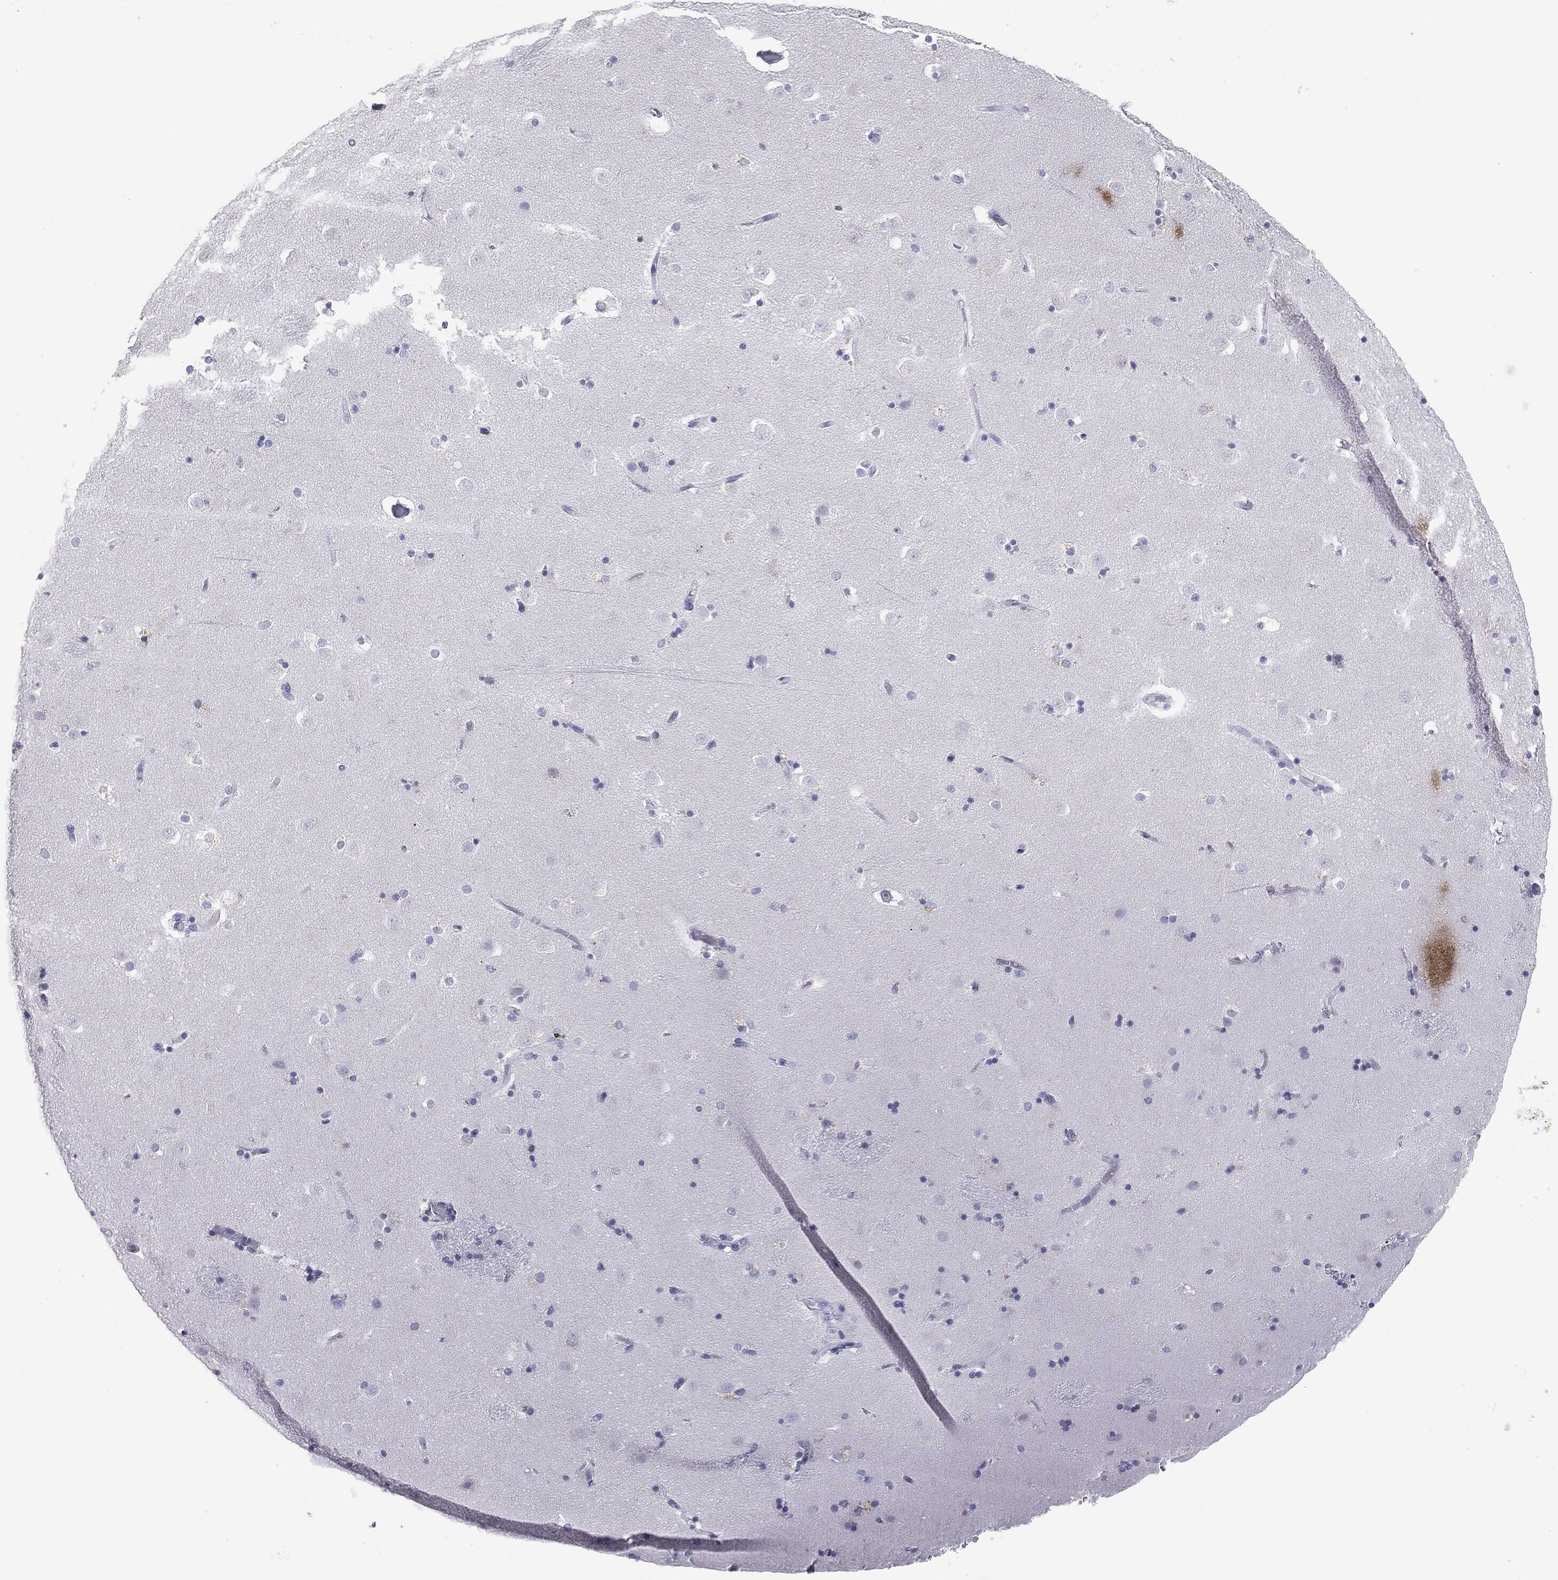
{"staining": {"intensity": "negative", "quantity": "none", "location": "none"}, "tissue": "caudate", "cell_type": "Glial cells", "image_type": "normal", "snomed": [{"axis": "morphology", "description": "Normal tissue, NOS"}, {"axis": "topography", "description": "Lateral ventricle wall"}], "caption": "Unremarkable caudate was stained to show a protein in brown. There is no significant staining in glial cells.", "gene": "SERPINB4", "patient": {"sex": "male", "age": 51}}